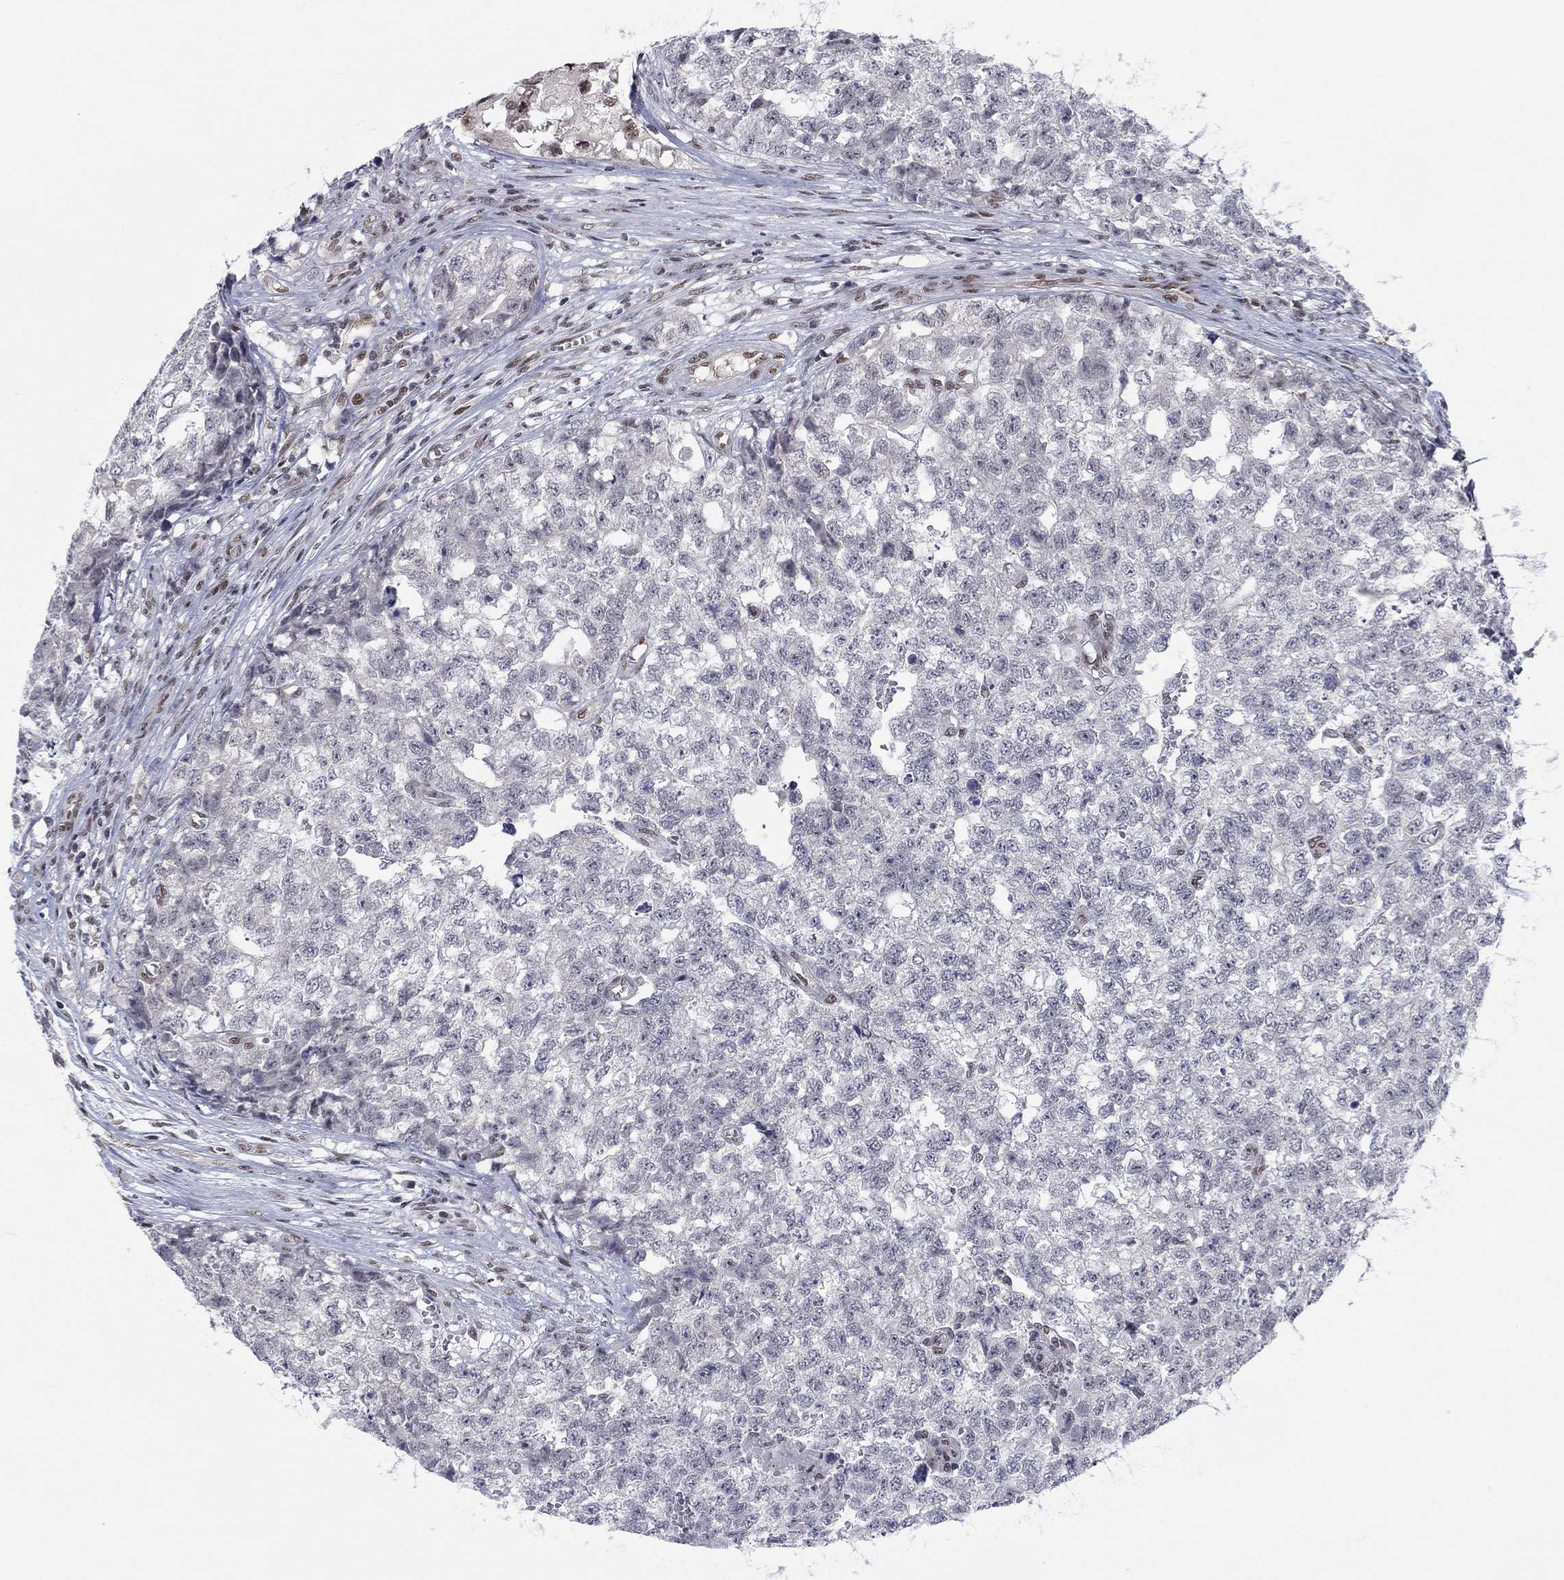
{"staining": {"intensity": "negative", "quantity": "none", "location": "none"}, "tissue": "testis cancer", "cell_type": "Tumor cells", "image_type": "cancer", "snomed": [{"axis": "morphology", "description": "Seminoma, NOS"}, {"axis": "morphology", "description": "Carcinoma, Embryonal, NOS"}, {"axis": "topography", "description": "Testis"}], "caption": "Tumor cells show no significant expression in embryonal carcinoma (testis).", "gene": "FYTTD1", "patient": {"sex": "male", "age": 22}}